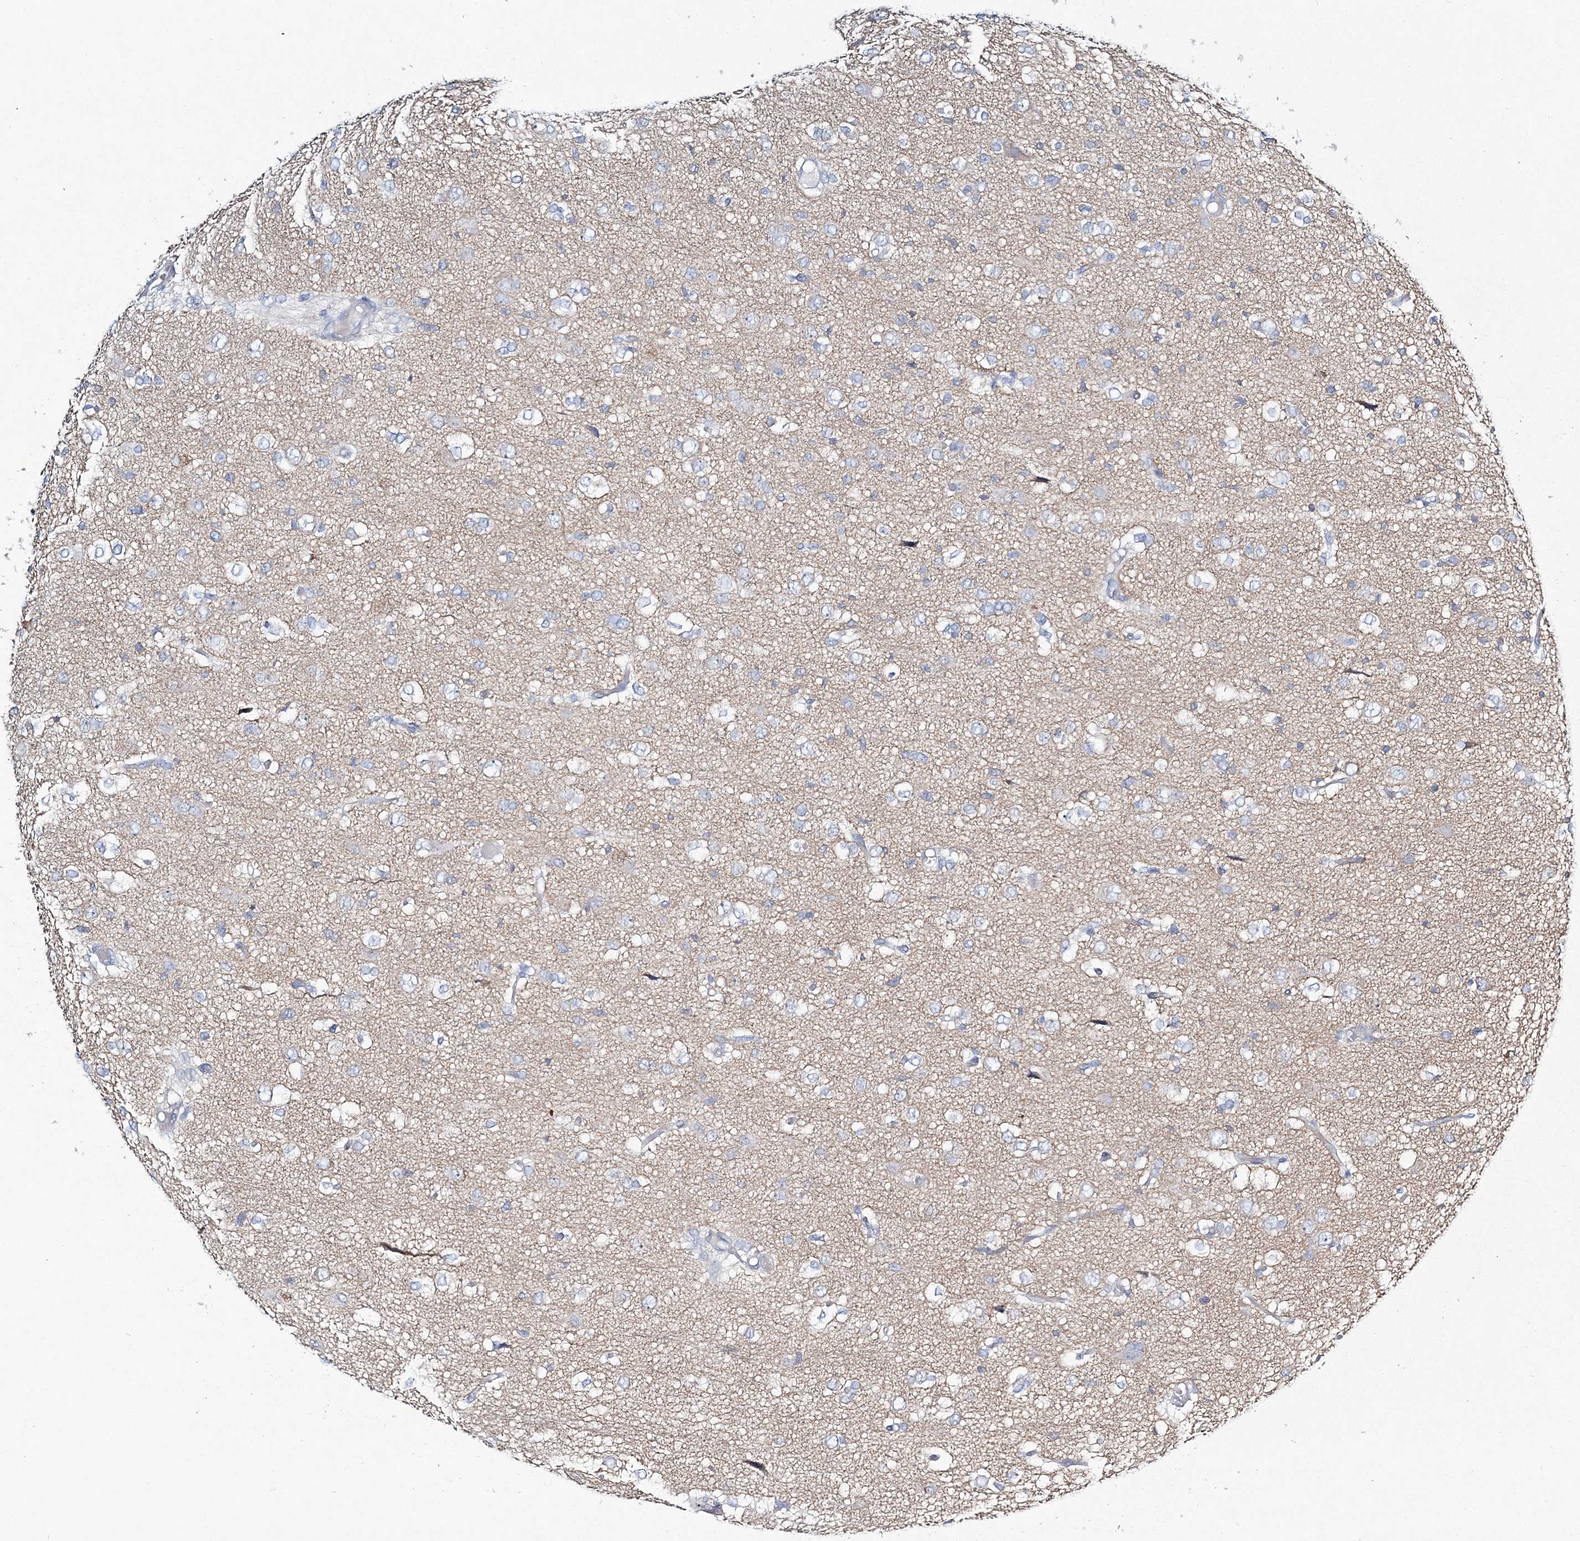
{"staining": {"intensity": "negative", "quantity": "none", "location": "none"}, "tissue": "glioma", "cell_type": "Tumor cells", "image_type": "cancer", "snomed": [{"axis": "morphology", "description": "Glioma, malignant, High grade"}, {"axis": "topography", "description": "Brain"}], "caption": "The histopathology image reveals no significant expression in tumor cells of glioma.", "gene": "ADGRL1", "patient": {"sex": "female", "age": 59}}